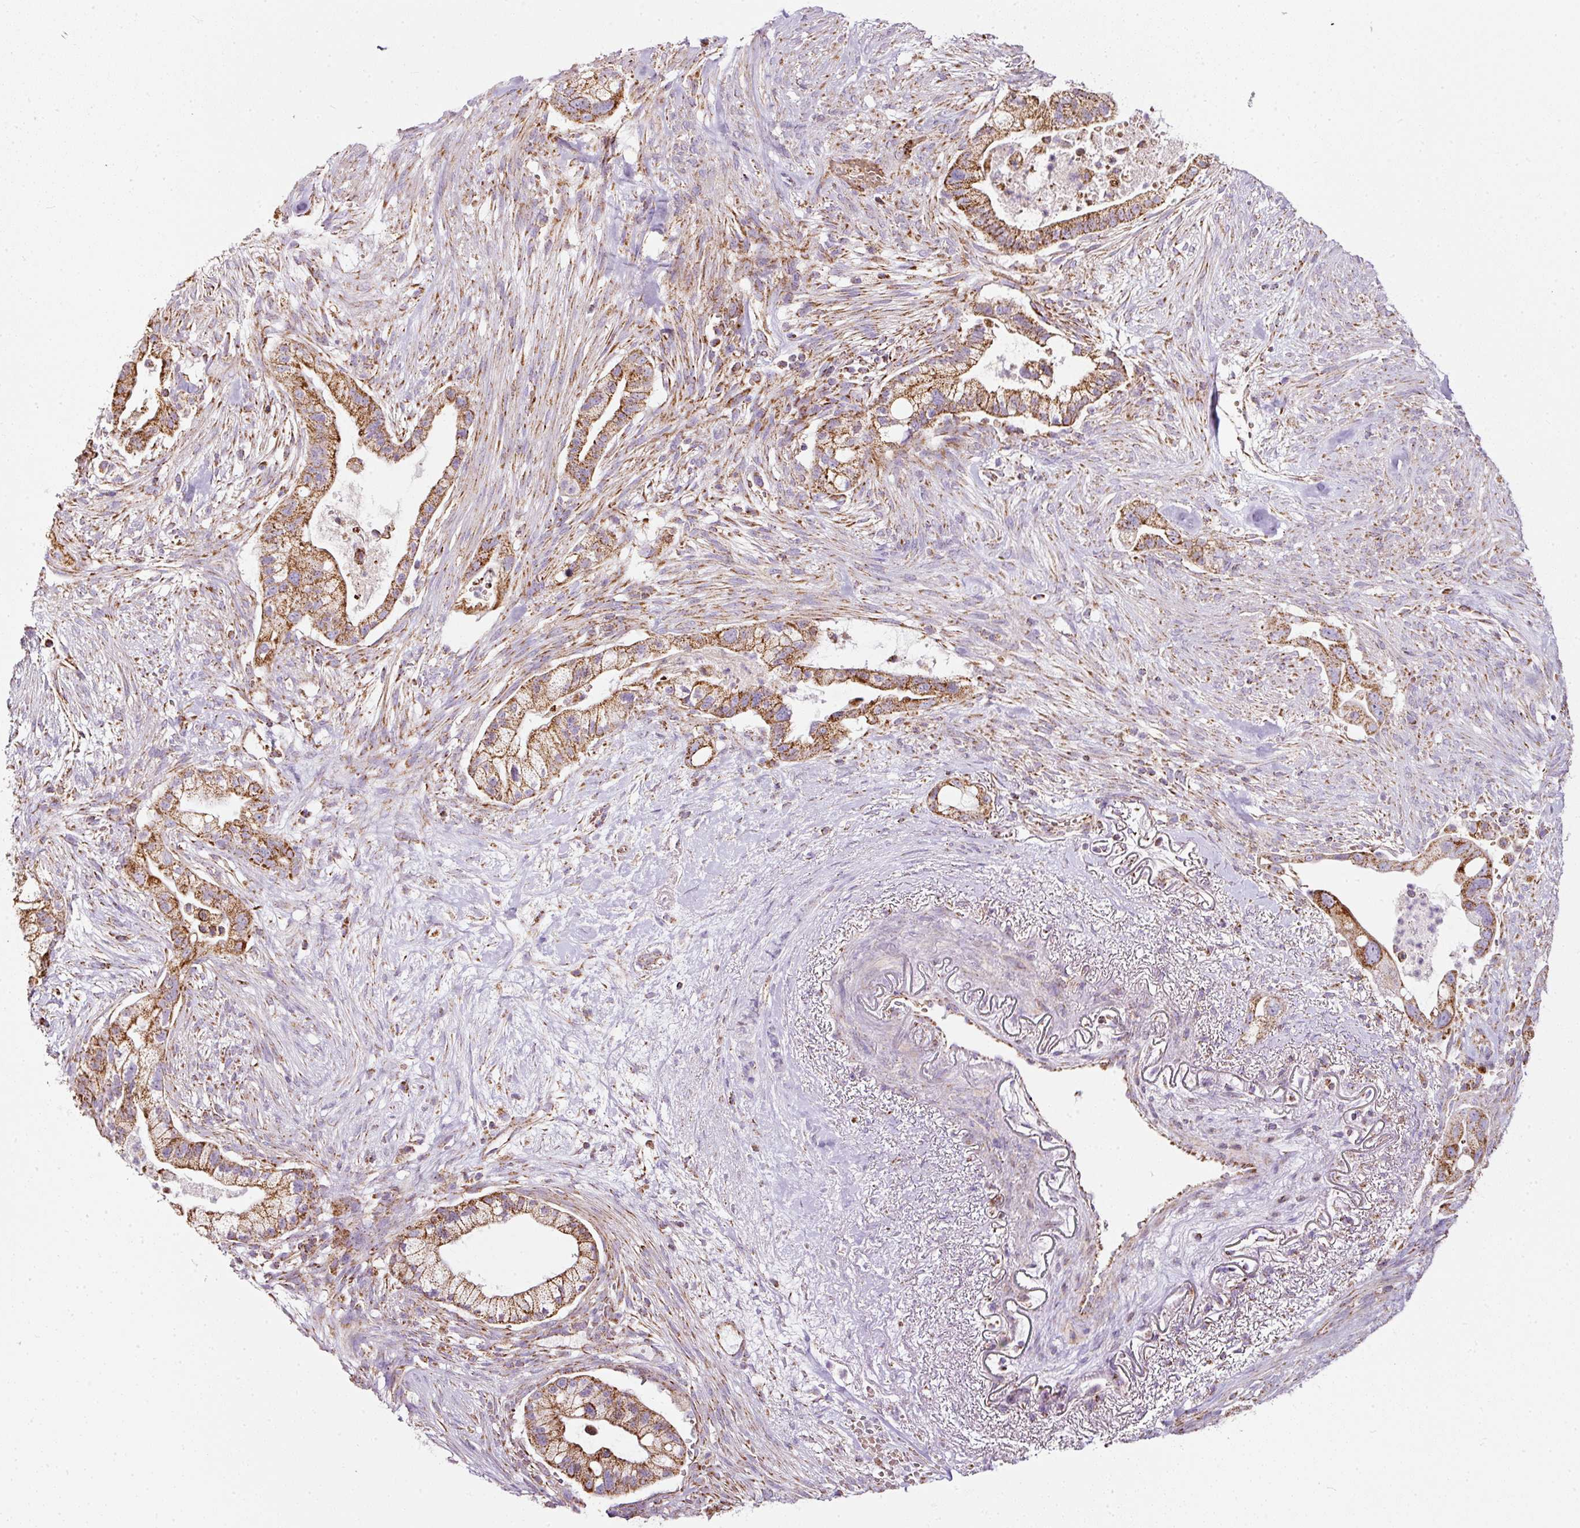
{"staining": {"intensity": "moderate", "quantity": ">75%", "location": "cytoplasmic/membranous"}, "tissue": "pancreatic cancer", "cell_type": "Tumor cells", "image_type": "cancer", "snomed": [{"axis": "morphology", "description": "Adenocarcinoma, NOS"}, {"axis": "topography", "description": "Pancreas"}], "caption": "A micrograph of pancreatic cancer stained for a protein reveals moderate cytoplasmic/membranous brown staining in tumor cells.", "gene": "SDHA", "patient": {"sex": "male", "age": 44}}